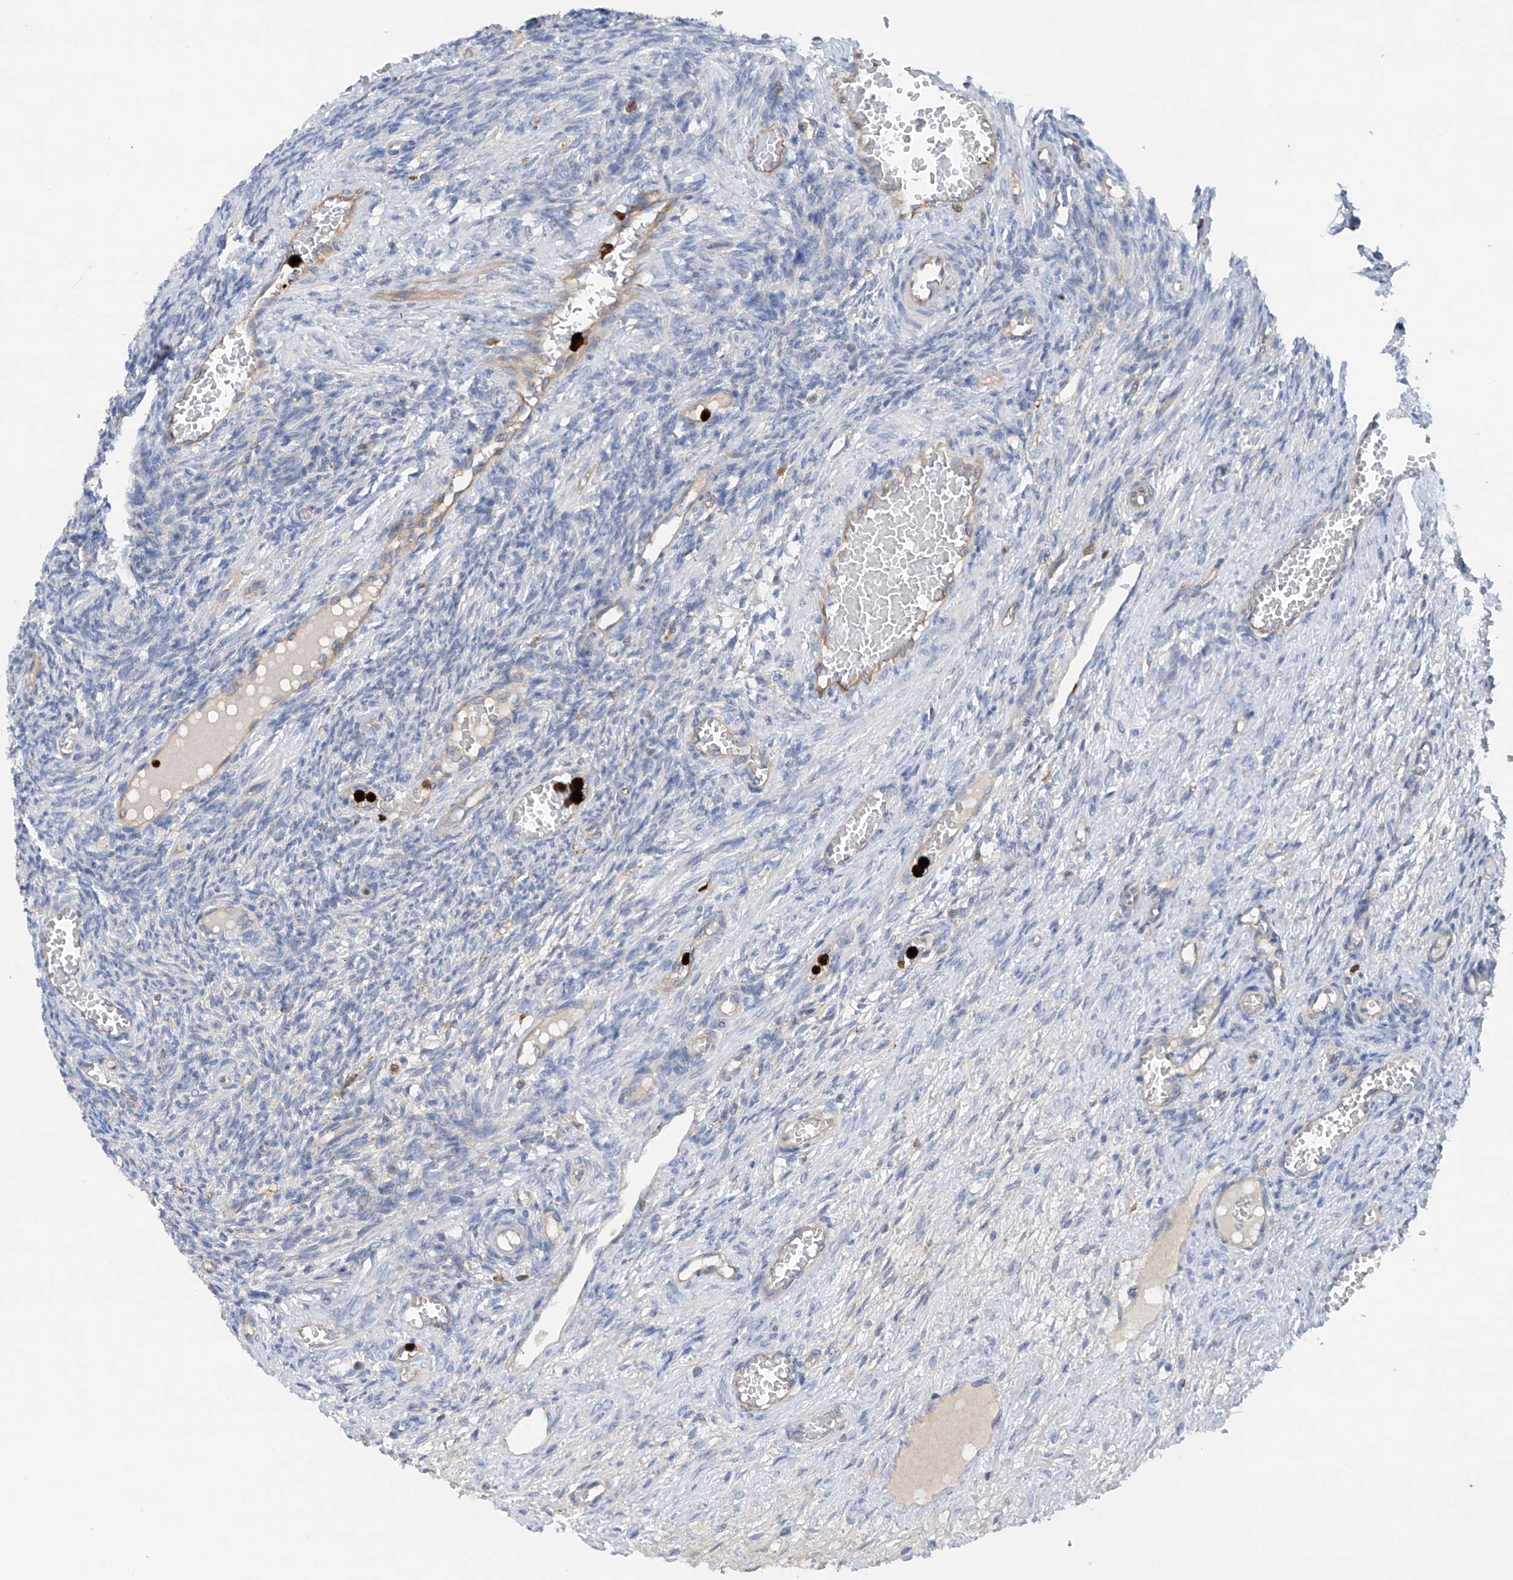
{"staining": {"intensity": "negative", "quantity": "none", "location": "none"}, "tissue": "ovary", "cell_type": "Ovarian stroma cells", "image_type": "normal", "snomed": [{"axis": "morphology", "description": "Normal tissue, NOS"}, {"axis": "topography", "description": "Ovary"}], "caption": "This micrograph is of unremarkable ovary stained with immunohistochemistry (IHC) to label a protein in brown with the nuclei are counter-stained blue. There is no staining in ovarian stroma cells. (Immunohistochemistry, brightfield microscopy, high magnification).", "gene": "PHACTR2", "patient": {"sex": "female", "age": 27}}